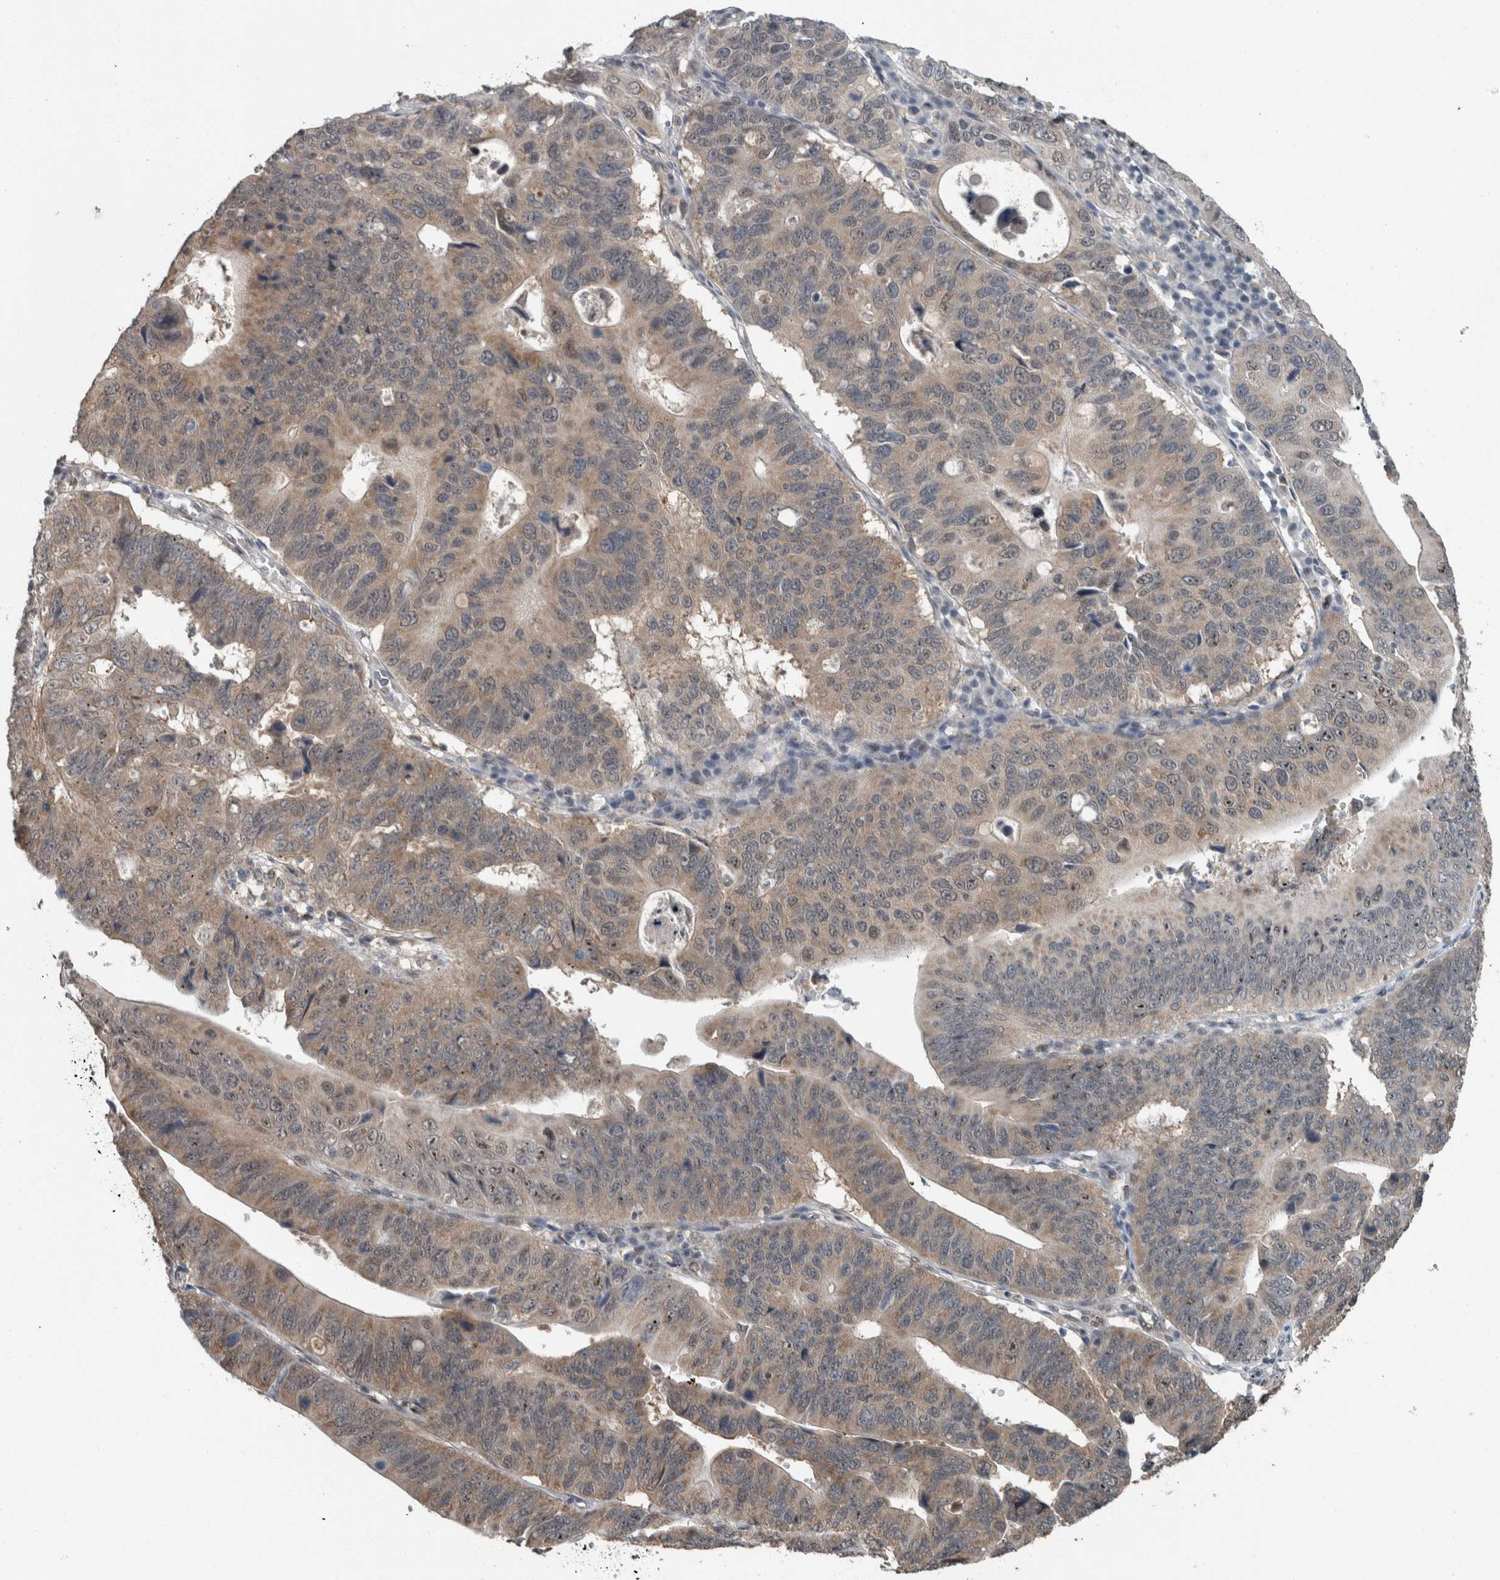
{"staining": {"intensity": "weak", "quantity": "<25%", "location": "cytoplasmic/membranous"}, "tissue": "stomach cancer", "cell_type": "Tumor cells", "image_type": "cancer", "snomed": [{"axis": "morphology", "description": "Adenocarcinoma, NOS"}, {"axis": "topography", "description": "Stomach"}], "caption": "Immunohistochemistry (IHC) histopathology image of neoplastic tissue: stomach adenocarcinoma stained with DAB shows no significant protein staining in tumor cells. (Immunohistochemistry, brightfield microscopy, high magnification).", "gene": "MYO1E", "patient": {"sex": "male", "age": 59}}